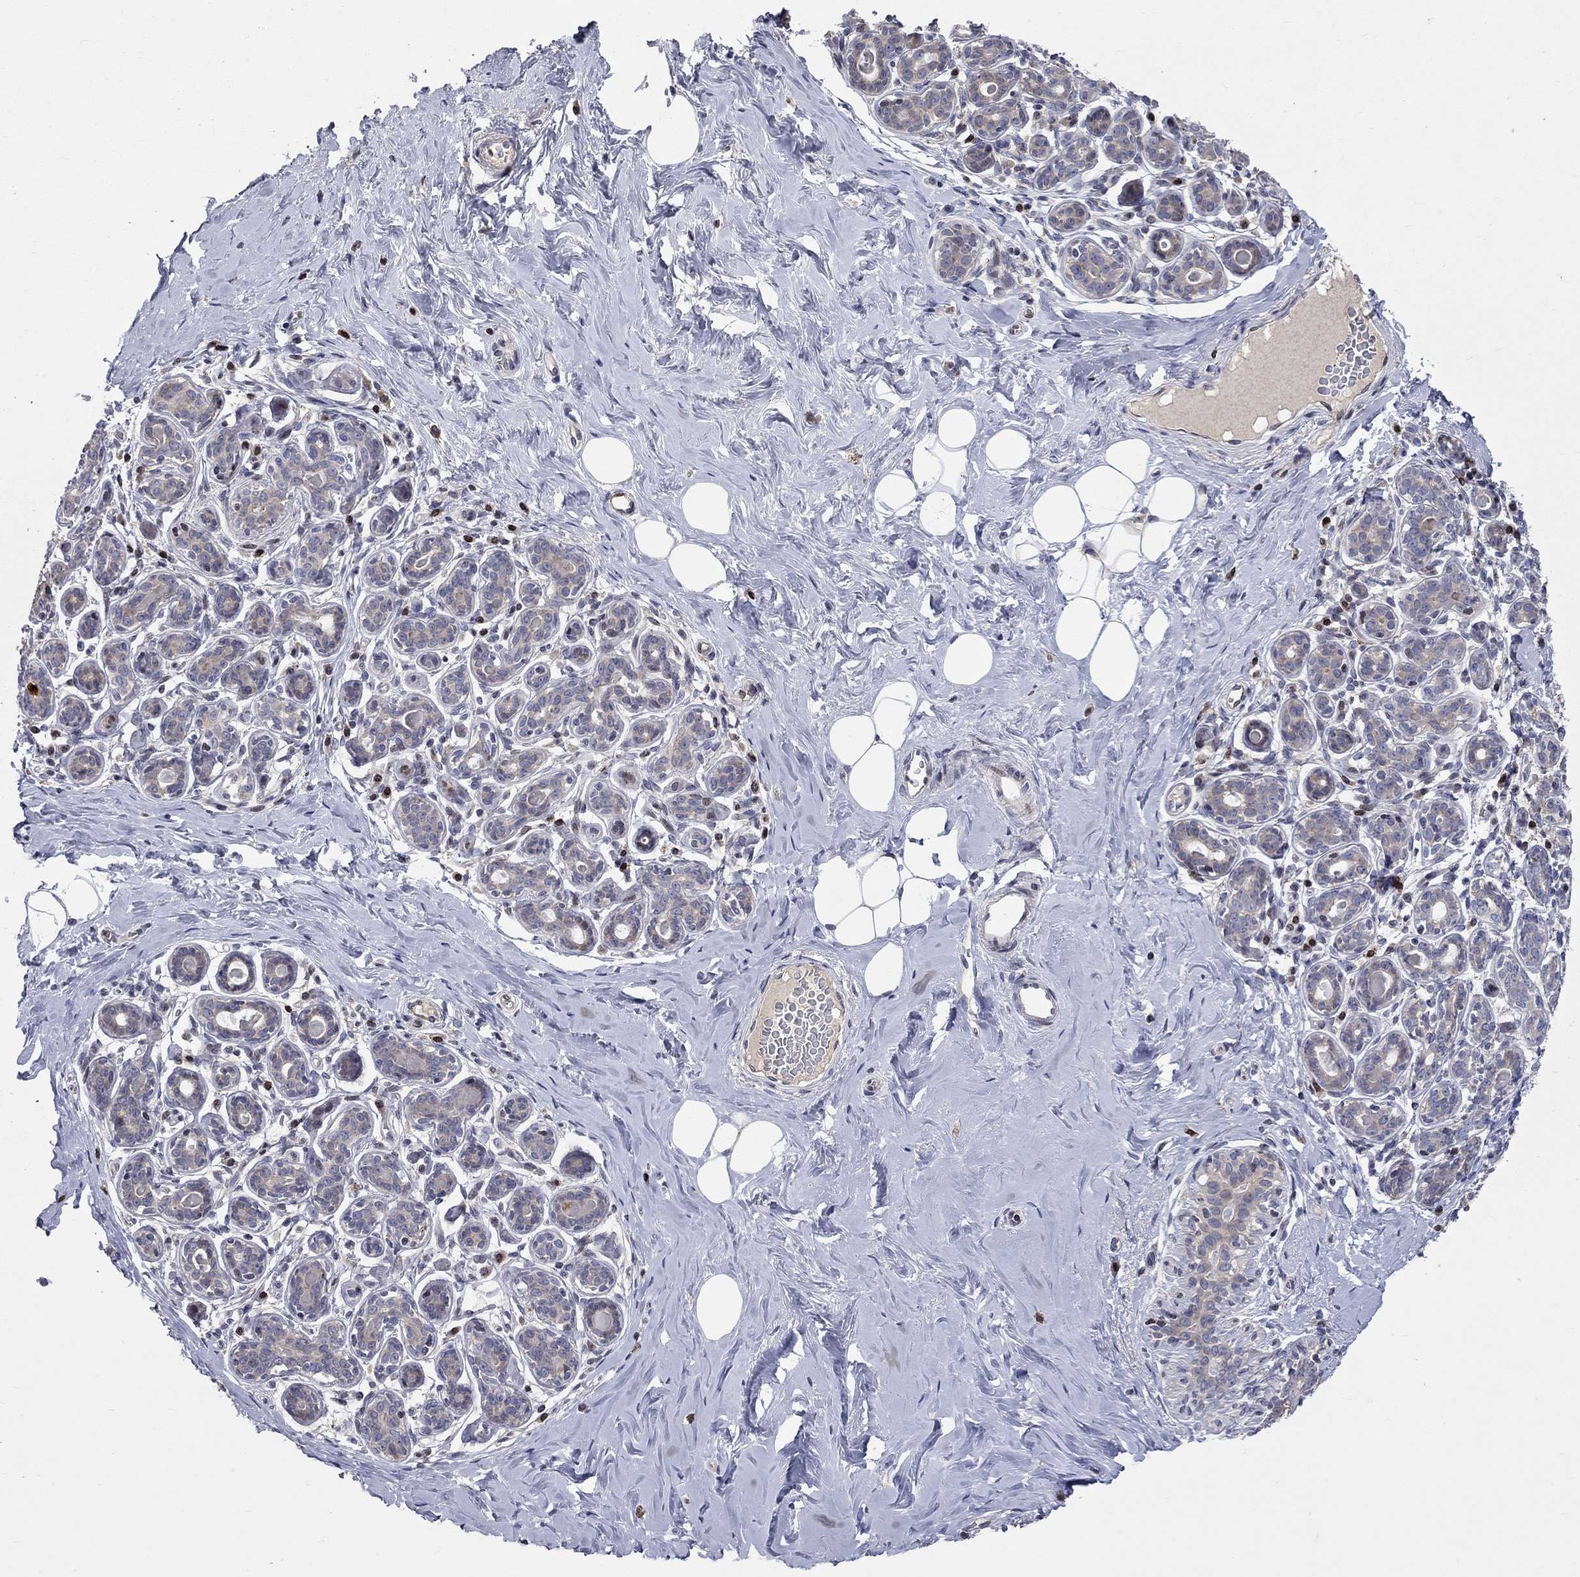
{"staining": {"intensity": "negative", "quantity": "none", "location": "none"}, "tissue": "breast", "cell_type": "Adipocytes", "image_type": "normal", "snomed": [{"axis": "morphology", "description": "Normal tissue, NOS"}, {"axis": "topography", "description": "Skin"}, {"axis": "topography", "description": "Breast"}], "caption": "The IHC image has no significant staining in adipocytes of breast. Nuclei are stained in blue.", "gene": "ERN2", "patient": {"sex": "female", "age": 43}}